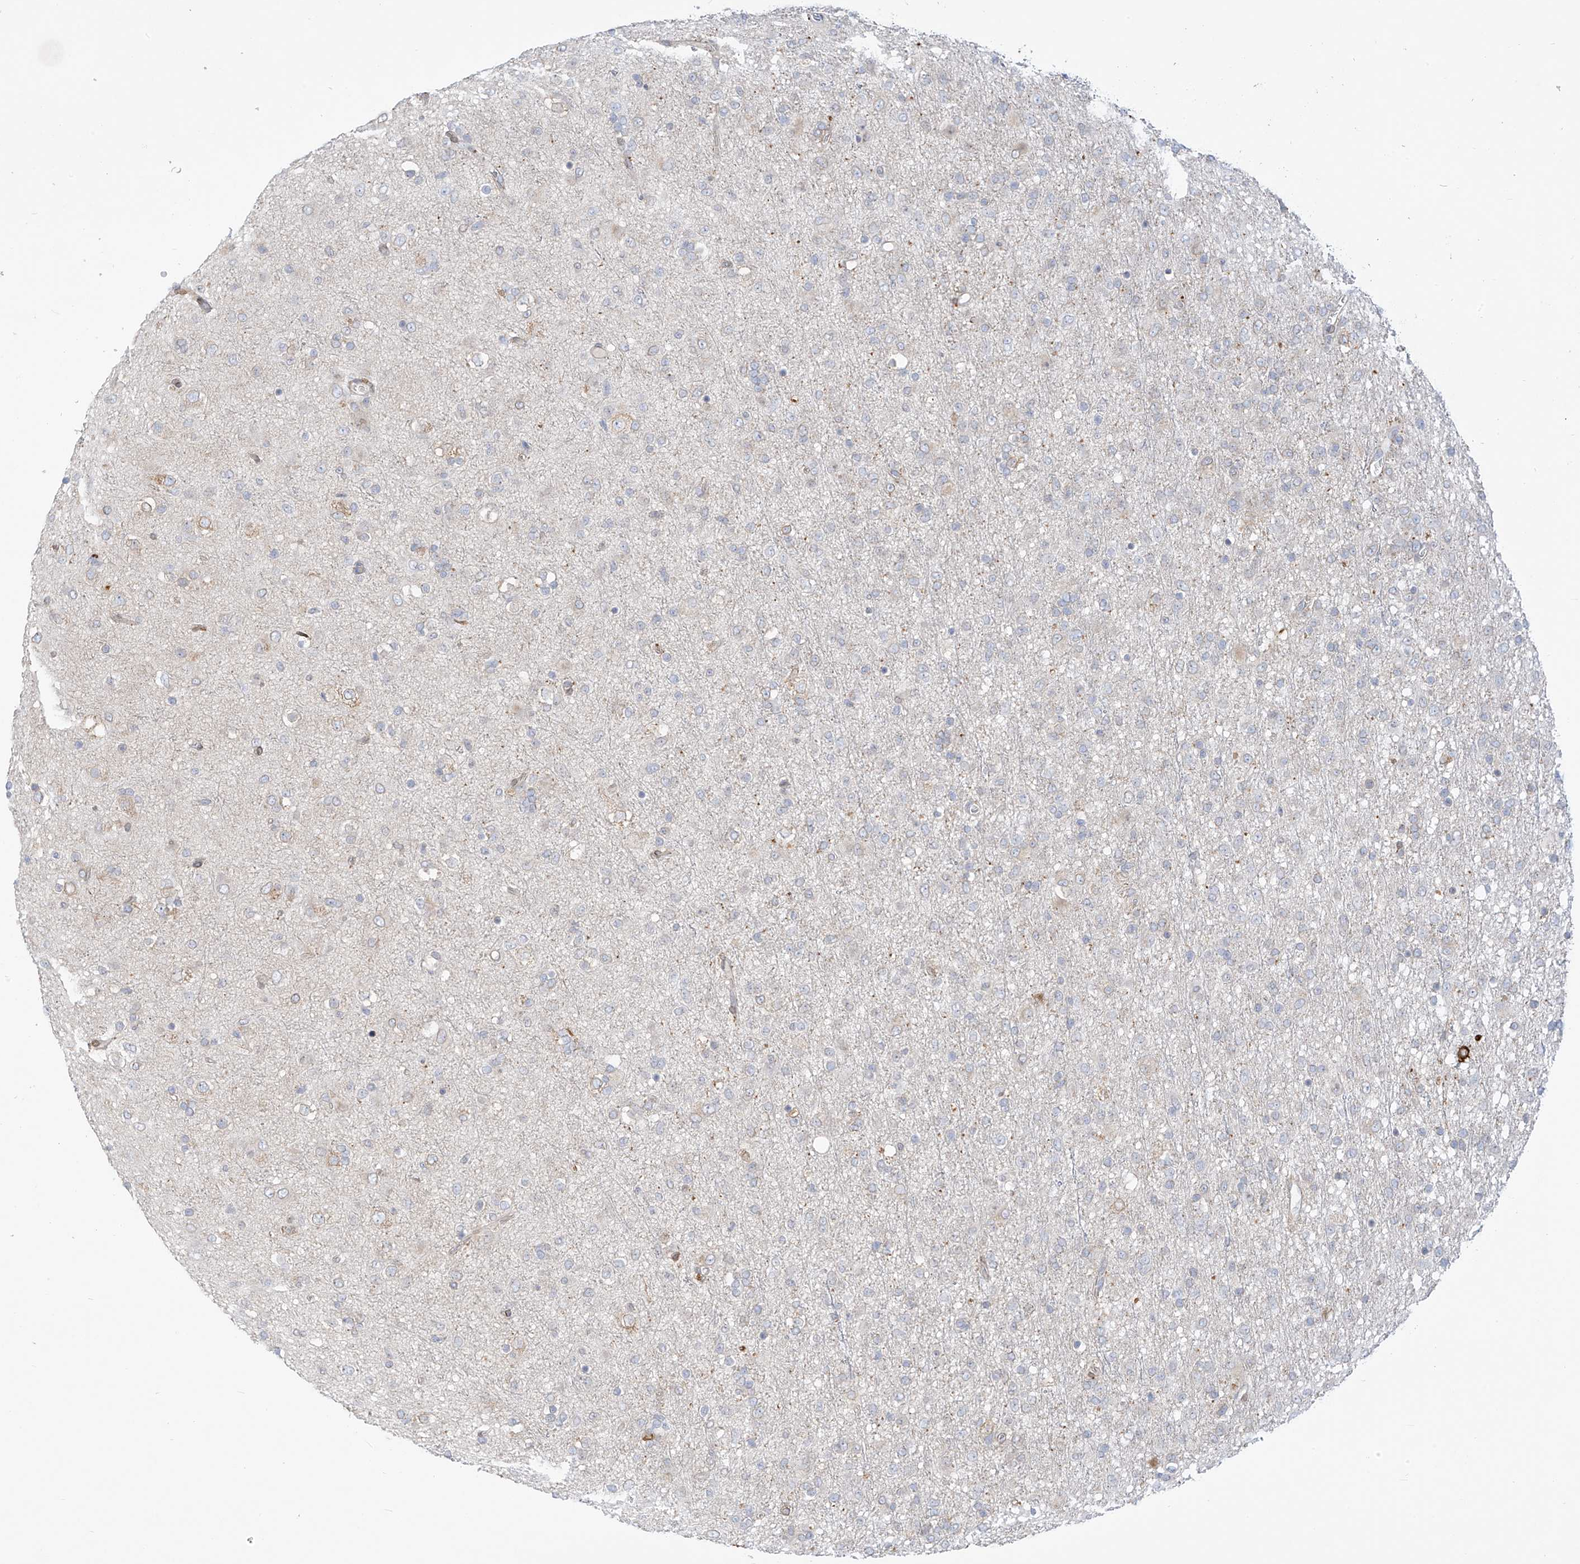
{"staining": {"intensity": "negative", "quantity": "none", "location": "none"}, "tissue": "glioma", "cell_type": "Tumor cells", "image_type": "cancer", "snomed": [{"axis": "morphology", "description": "Glioma, malignant, Low grade"}, {"axis": "topography", "description": "Brain"}], "caption": "Immunohistochemical staining of human glioma displays no significant expression in tumor cells.", "gene": "PCYOX1", "patient": {"sex": "male", "age": 65}}